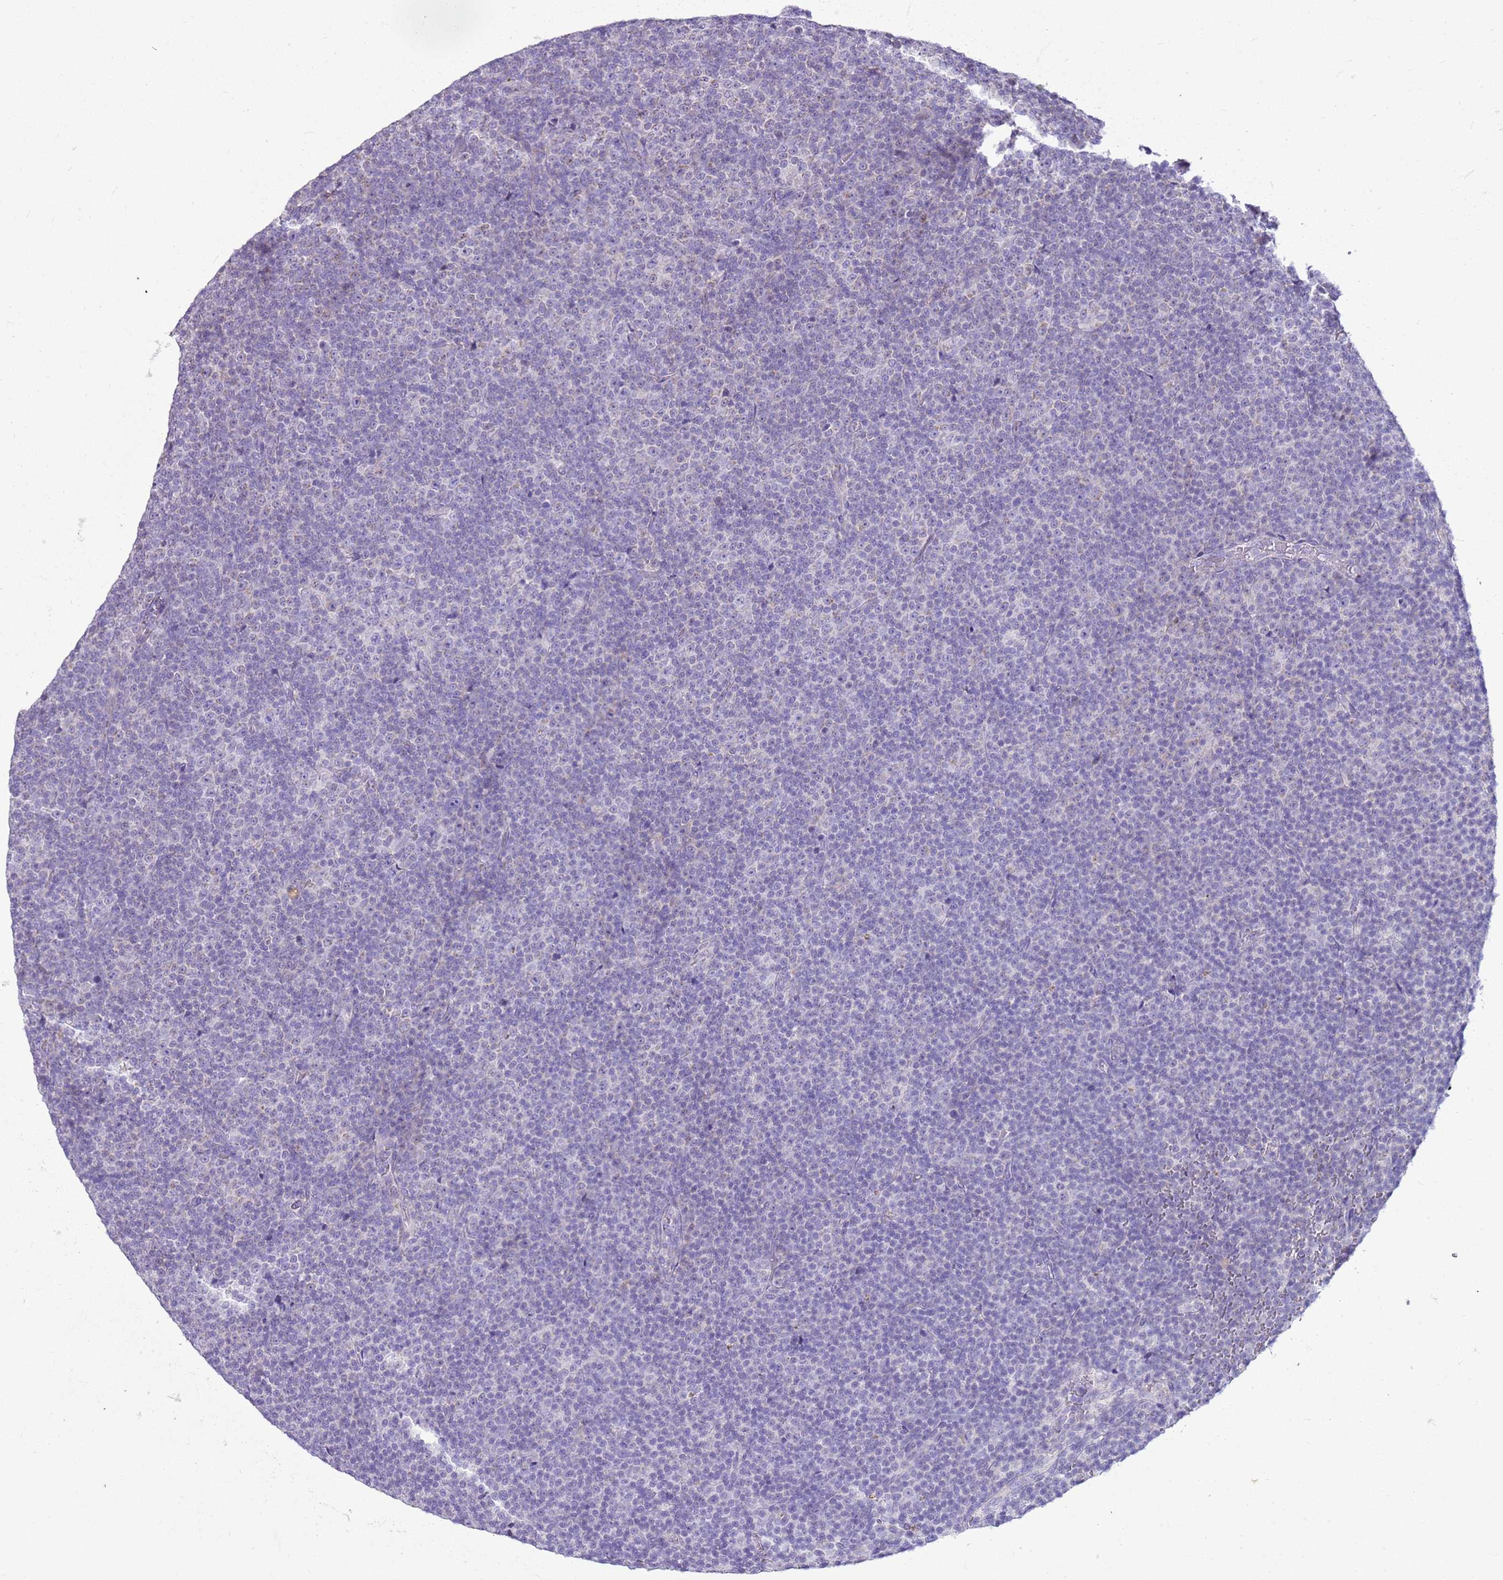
{"staining": {"intensity": "negative", "quantity": "none", "location": "none"}, "tissue": "lymphoma", "cell_type": "Tumor cells", "image_type": "cancer", "snomed": [{"axis": "morphology", "description": "Malignant lymphoma, non-Hodgkin's type, Low grade"}, {"axis": "topography", "description": "Lymph node"}], "caption": "Tumor cells show no significant expression in lymphoma.", "gene": "FABP2", "patient": {"sex": "female", "age": 67}}